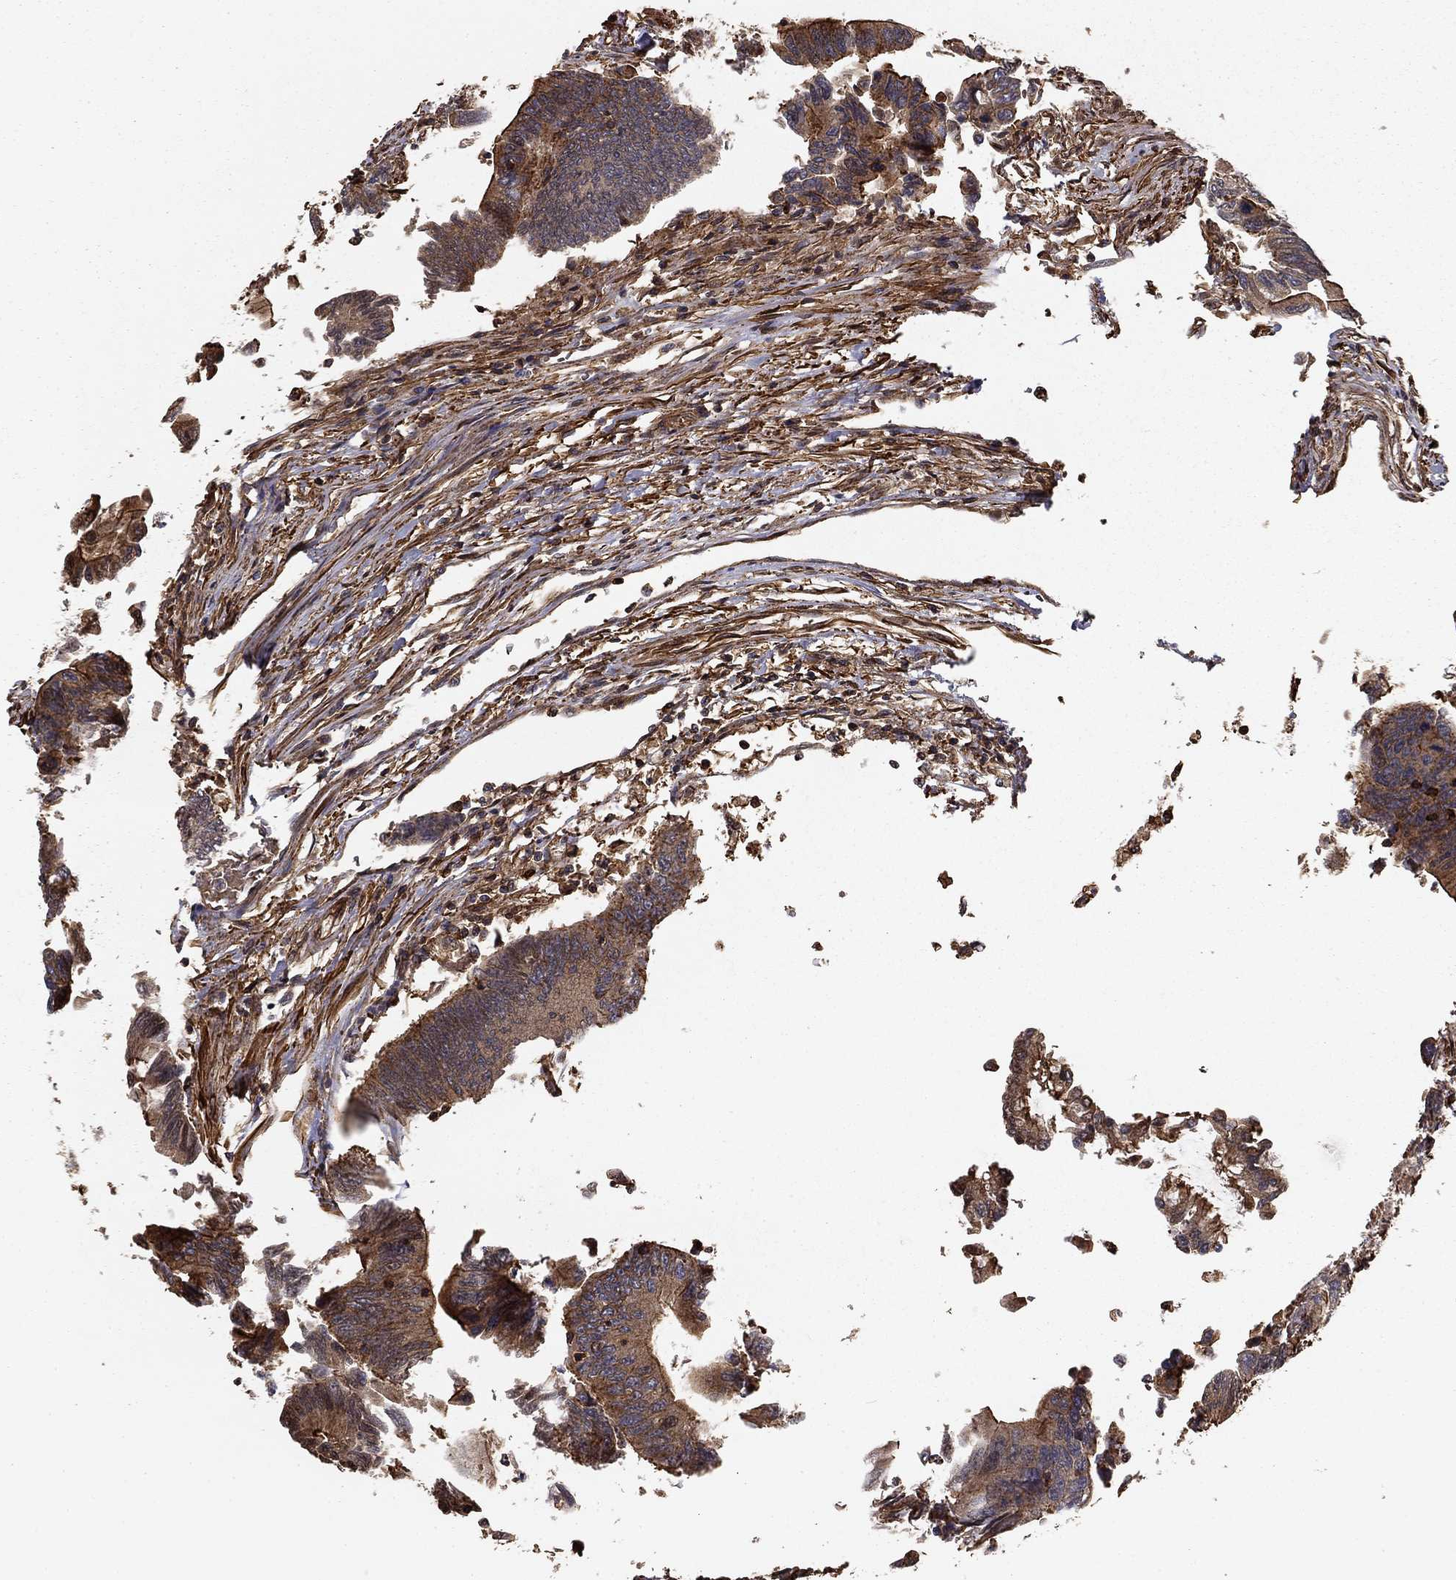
{"staining": {"intensity": "weak", "quantity": "<25%", "location": "cytoplasmic/membranous"}, "tissue": "colorectal cancer", "cell_type": "Tumor cells", "image_type": "cancer", "snomed": [{"axis": "morphology", "description": "Adenocarcinoma, NOS"}, {"axis": "topography", "description": "Colon"}], "caption": "This is an immunohistochemistry (IHC) micrograph of adenocarcinoma (colorectal). There is no staining in tumor cells.", "gene": "HABP4", "patient": {"sex": "female", "age": 90}}